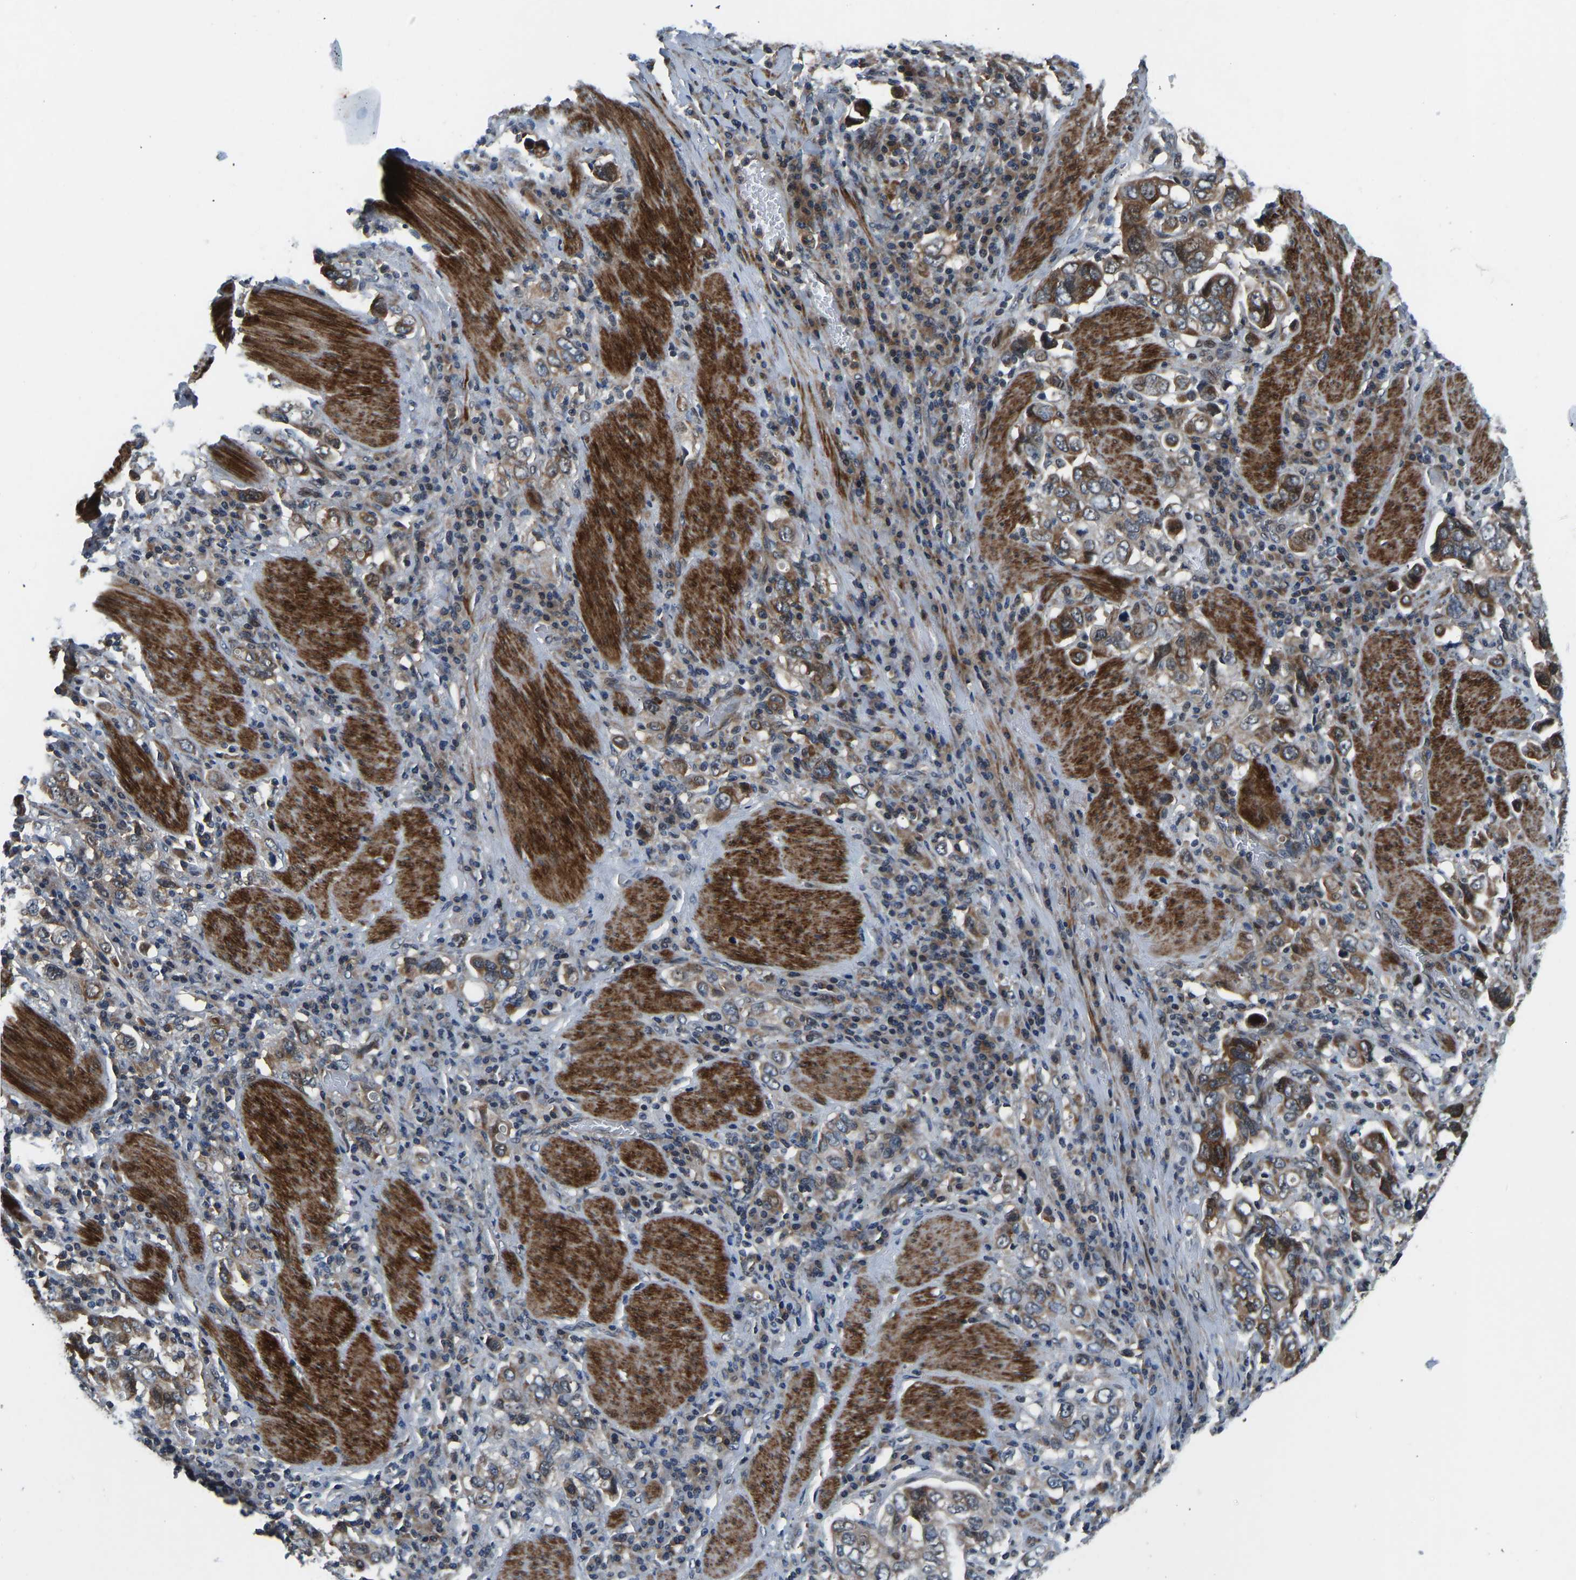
{"staining": {"intensity": "moderate", "quantity": ">75%", "location": "cytoplasmic/membranous"}, "tissue": "stomach cancer", "cell_type": "Tumor cells", "image_type": "cancer", "snomed": [{"axis": "morphology", "description": "Adenocarcinoma, NOS"}, {"axis": "topography", "description": "Stomach, upper"}], "caption": "This is a histology image of IHC staining of adenocarcinoma (stomach), which shows moderate staining in the cytoplasmic/membranous of tumor cells.", "gene": "RLIM", "patient": {"sex": "male", "age": 62}}